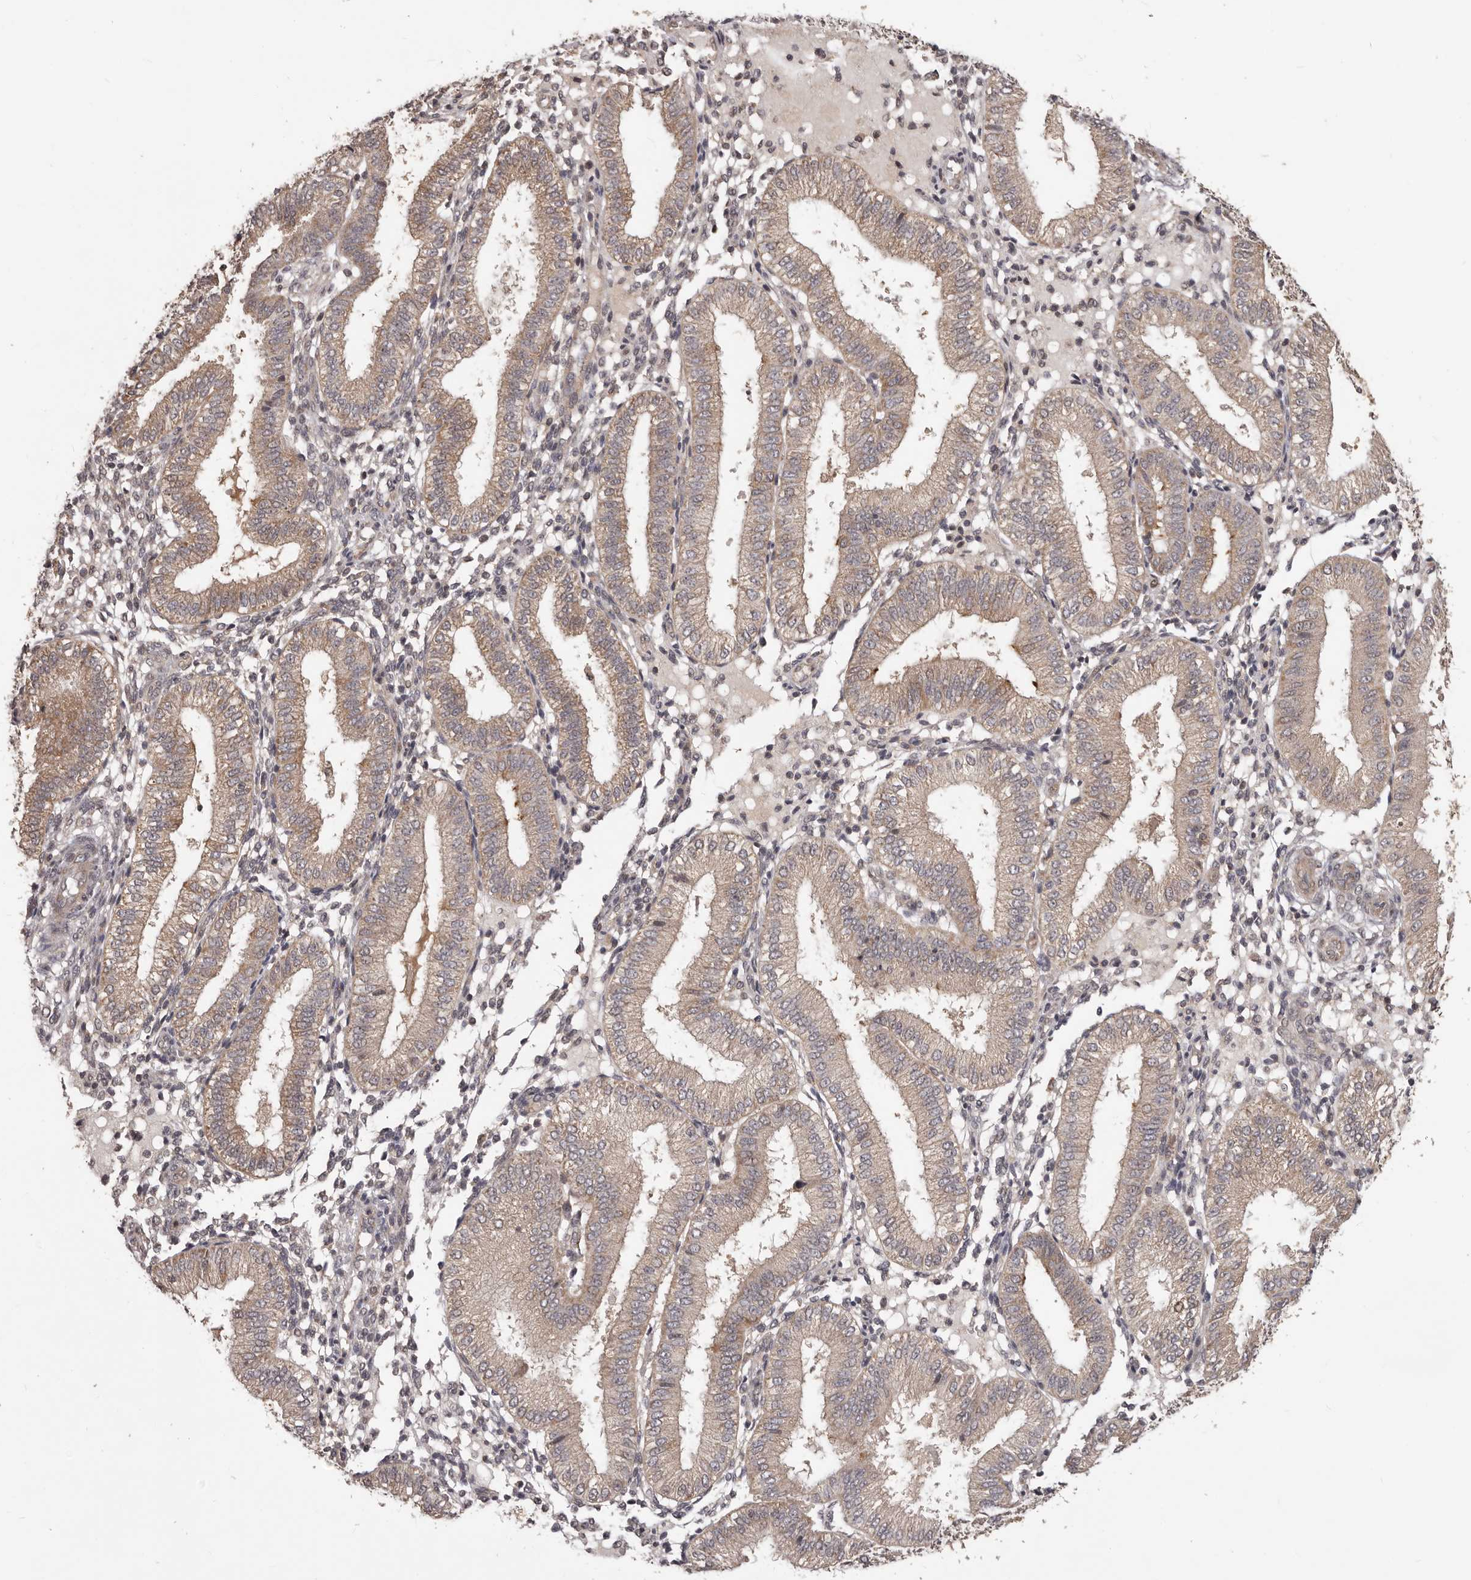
{"staining": {"intensity": "negative", "quantity": "none", "location": "none"}, "tissue": "endometrium", "cell_type": "Cells in endometrial stroma", "image_type": "normal", "snomed": [{"axis": "morphology", "description": "Normal tissue, NOS"}, {"axis": "topography", "description": "Endometrium"}], "caption": "Cells in endometrial stroma are negative for brown protein staining in unremarkable endometrium. The staining was performed using DAB (3,3'-diaminobenzidine) to visualize the protein expression in brown, while the nuclei were stained in blue with hematoxylin (Magnification: 20x).", "gene": "MTO1", "patient": {"sex": "female", "age": 39}}